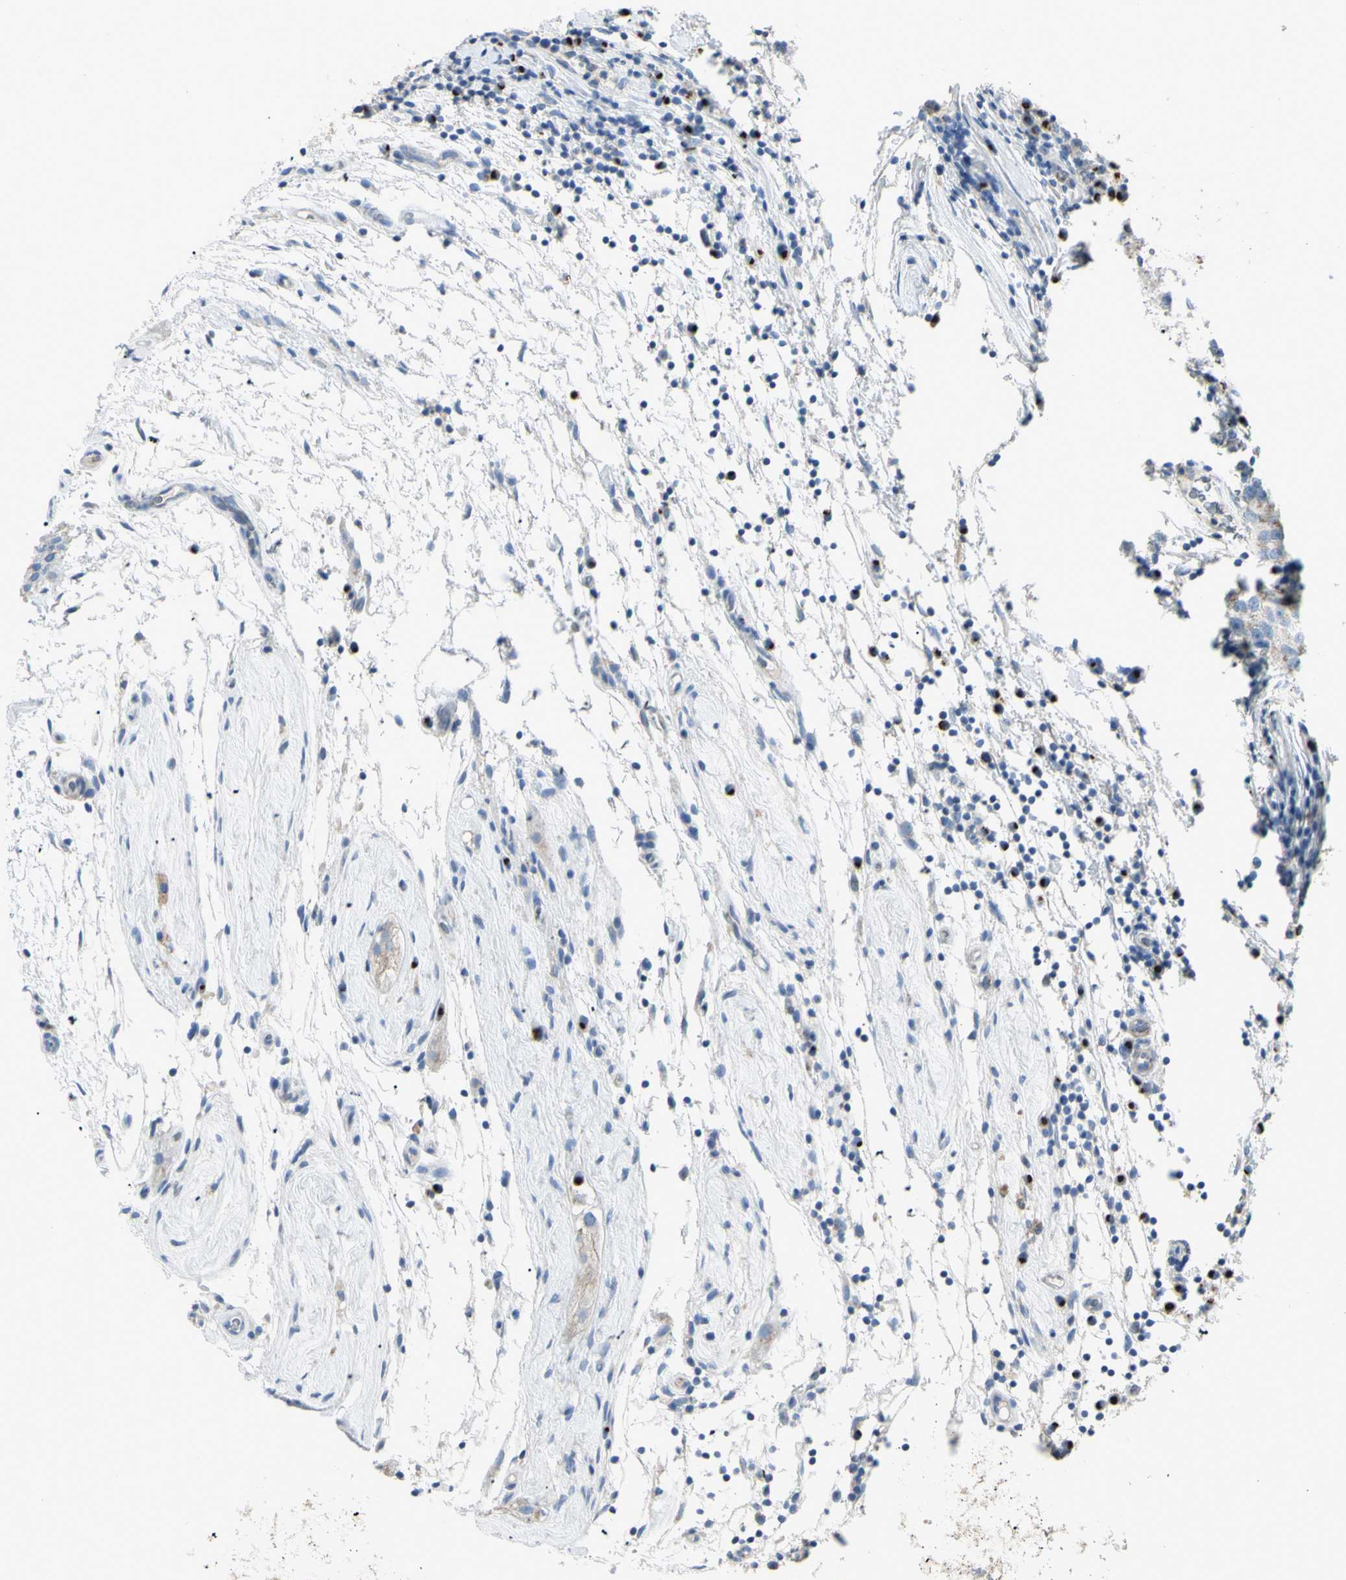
{"staining": {"intensity": "weak", "quantity": ">75%", "location": "cytoplasmic/membranous"}, "tissue": "testis cancer", "cell_type": "Tumor cells", "image_type": "cancer", "snomed": [{"axis": "morphology", "description": "Seminoma, NOS"}, {"axis": "topography", "description": "Testis"}], "caption": "Immunohistochemical staining of testis cancer (seminoma) exhibits weak cytoplasmic/membranous protein expression in approximately >75% of tumor cells.", "gene": "B4GALT3", "patient": {"sex": "male", "age": 43}}